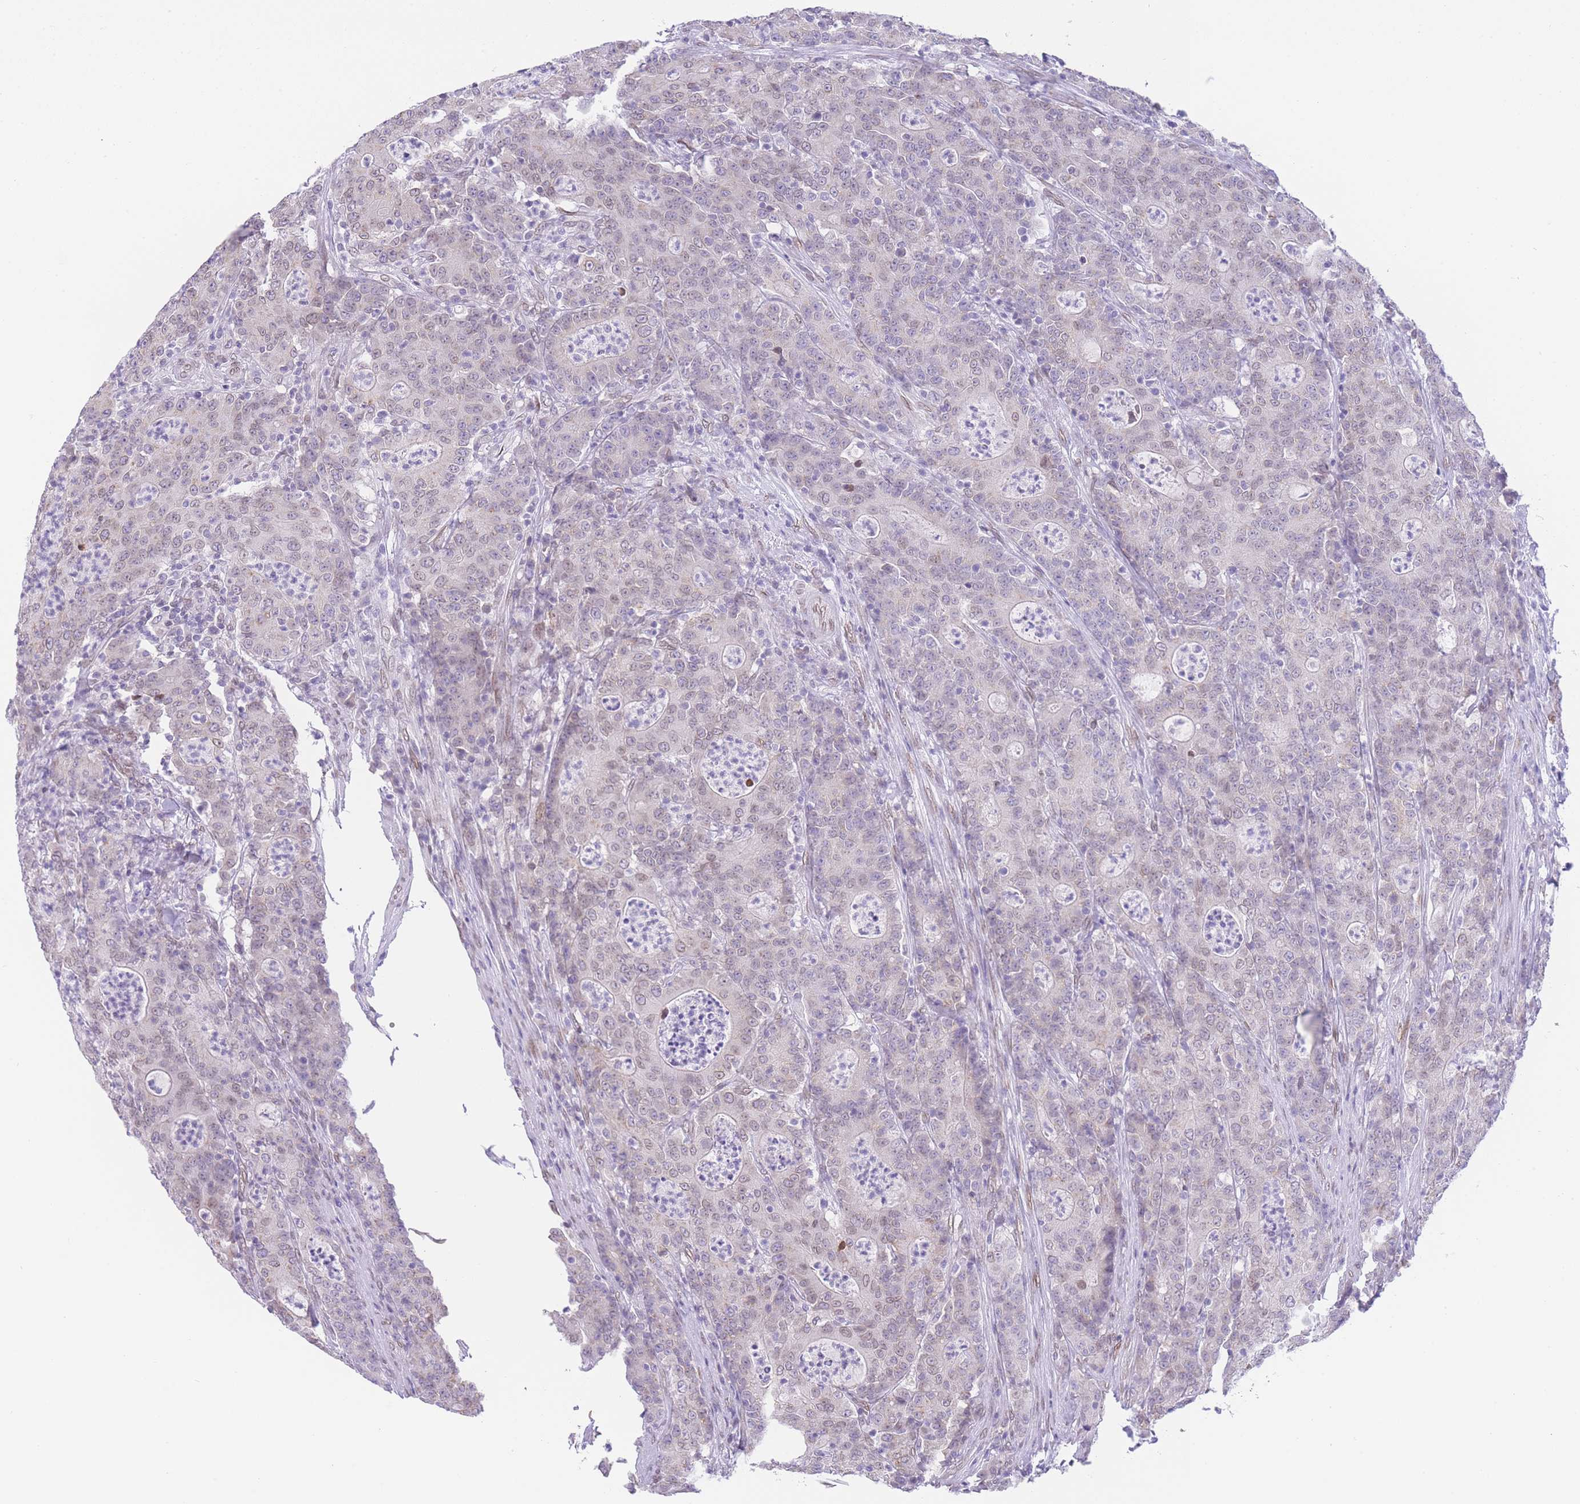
{"staining": {"intensity": "weak", "quantity": "<25%", "location": "nuclear"}, "tissue": "colorectal cancer", "cell_type": "Tumor cells", "image_type": "cancer", "snomed": [{"axis": "morphology", "description": "Adenocarcinoma, NOS"}, {"axis": "topography", "description": "Colon"}], "caption": "A high-resolution histopathology image shows IHC staining of colorectal adenocarcinoma, which exhibits no significant positivity in tumor cells. (DAB (3,3'-diaminobenzidine) immunohistochemistry (IHC) visualized using brightfield microscopy, high magnification).", "gene": "OR10AD1", "patient": {"sex": "male", "age": 83}}